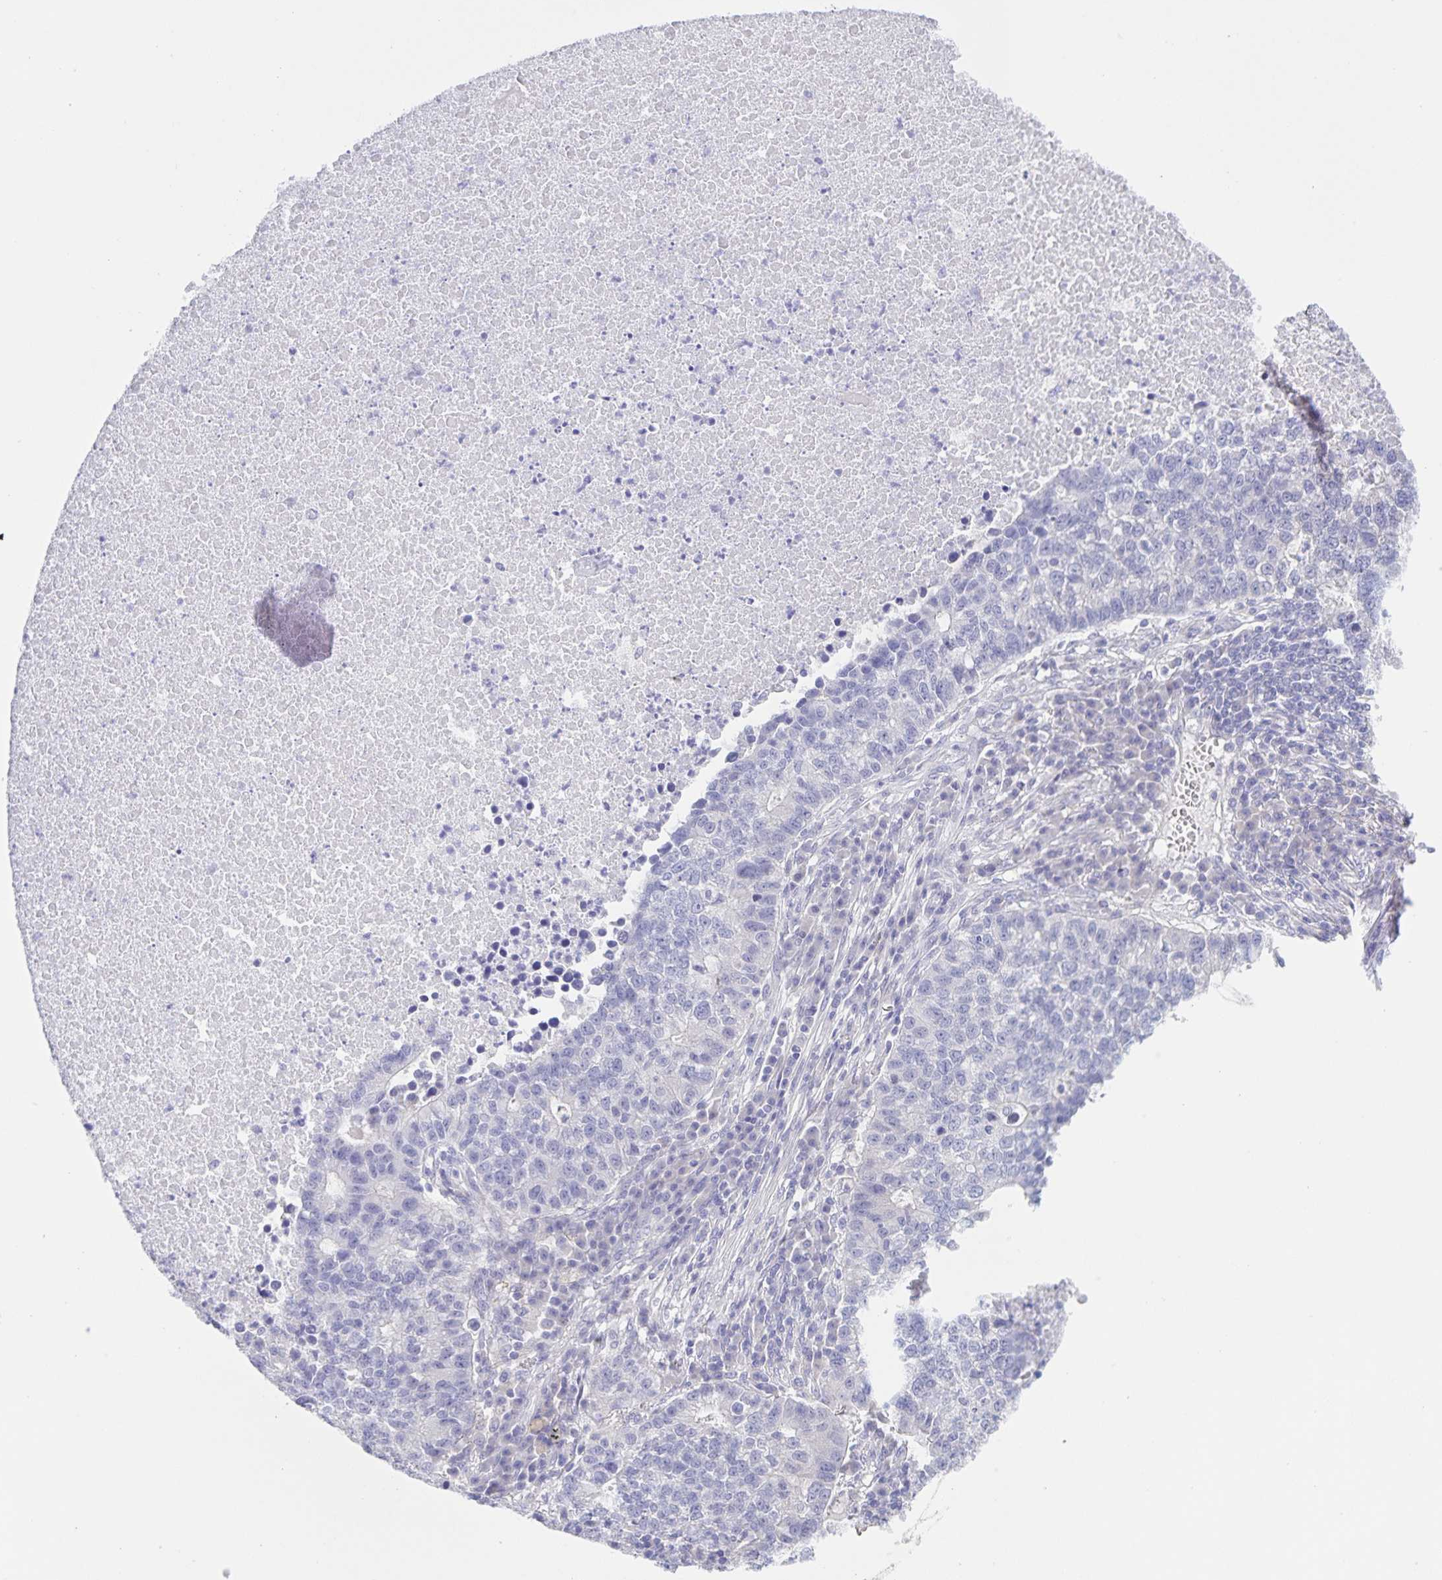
{"staining": {"intensity": "negative", "quantity": "none", "location": "none"}, "tissue": "lung cancer", "cell_type": "Tumor cells", "image_type": "cancer", "snomed": [{"axis": "morphology", "description": "Adenocarcinoma, NOS"}, {"axis": "topography", "description": "Lung"}], "caption": "Human lung cancer stained for a protein using immunohistochemistry (IHC) reveals no staining in tumor cells.", "gene": "DMGDH", "patient": {"sex": "male", "age": 57}}